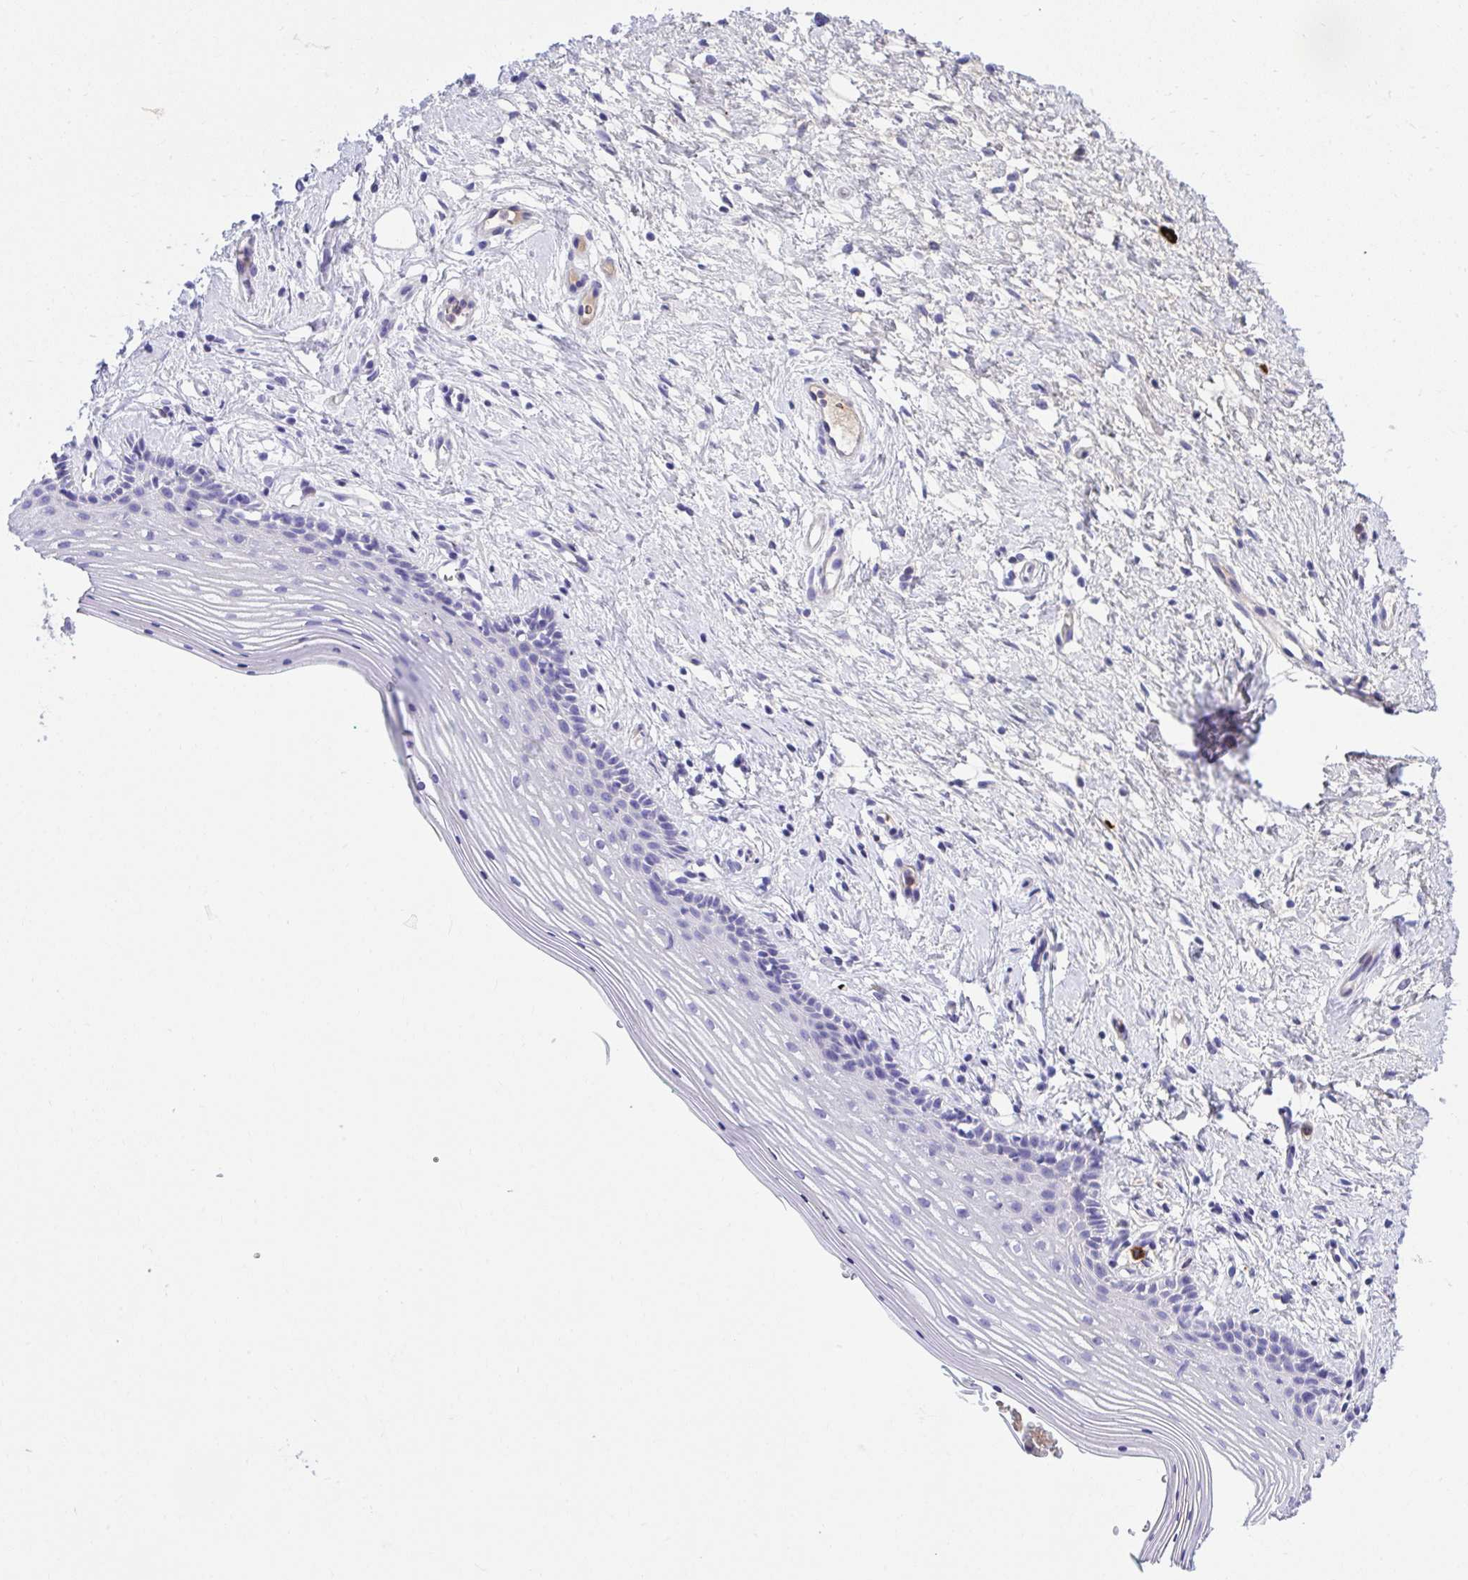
{"staining": {"intensity": "negative", "quantity": "none", "location": "none"}, "tissue": "vagina", "cell_type": "Squamous epithelial cells", "image_type": "normal", "snomed": [{"axis": "morphology", "description": "Normal tissue, NOS"}, {"axis": "topography", "description": "Vagina"}], "caption": "Human vagina stained for a protein using IHC exhibits no expression in squamous epithelial cells.", "gene": "HRG", "patient": {"sex": "female", "age": 42}}